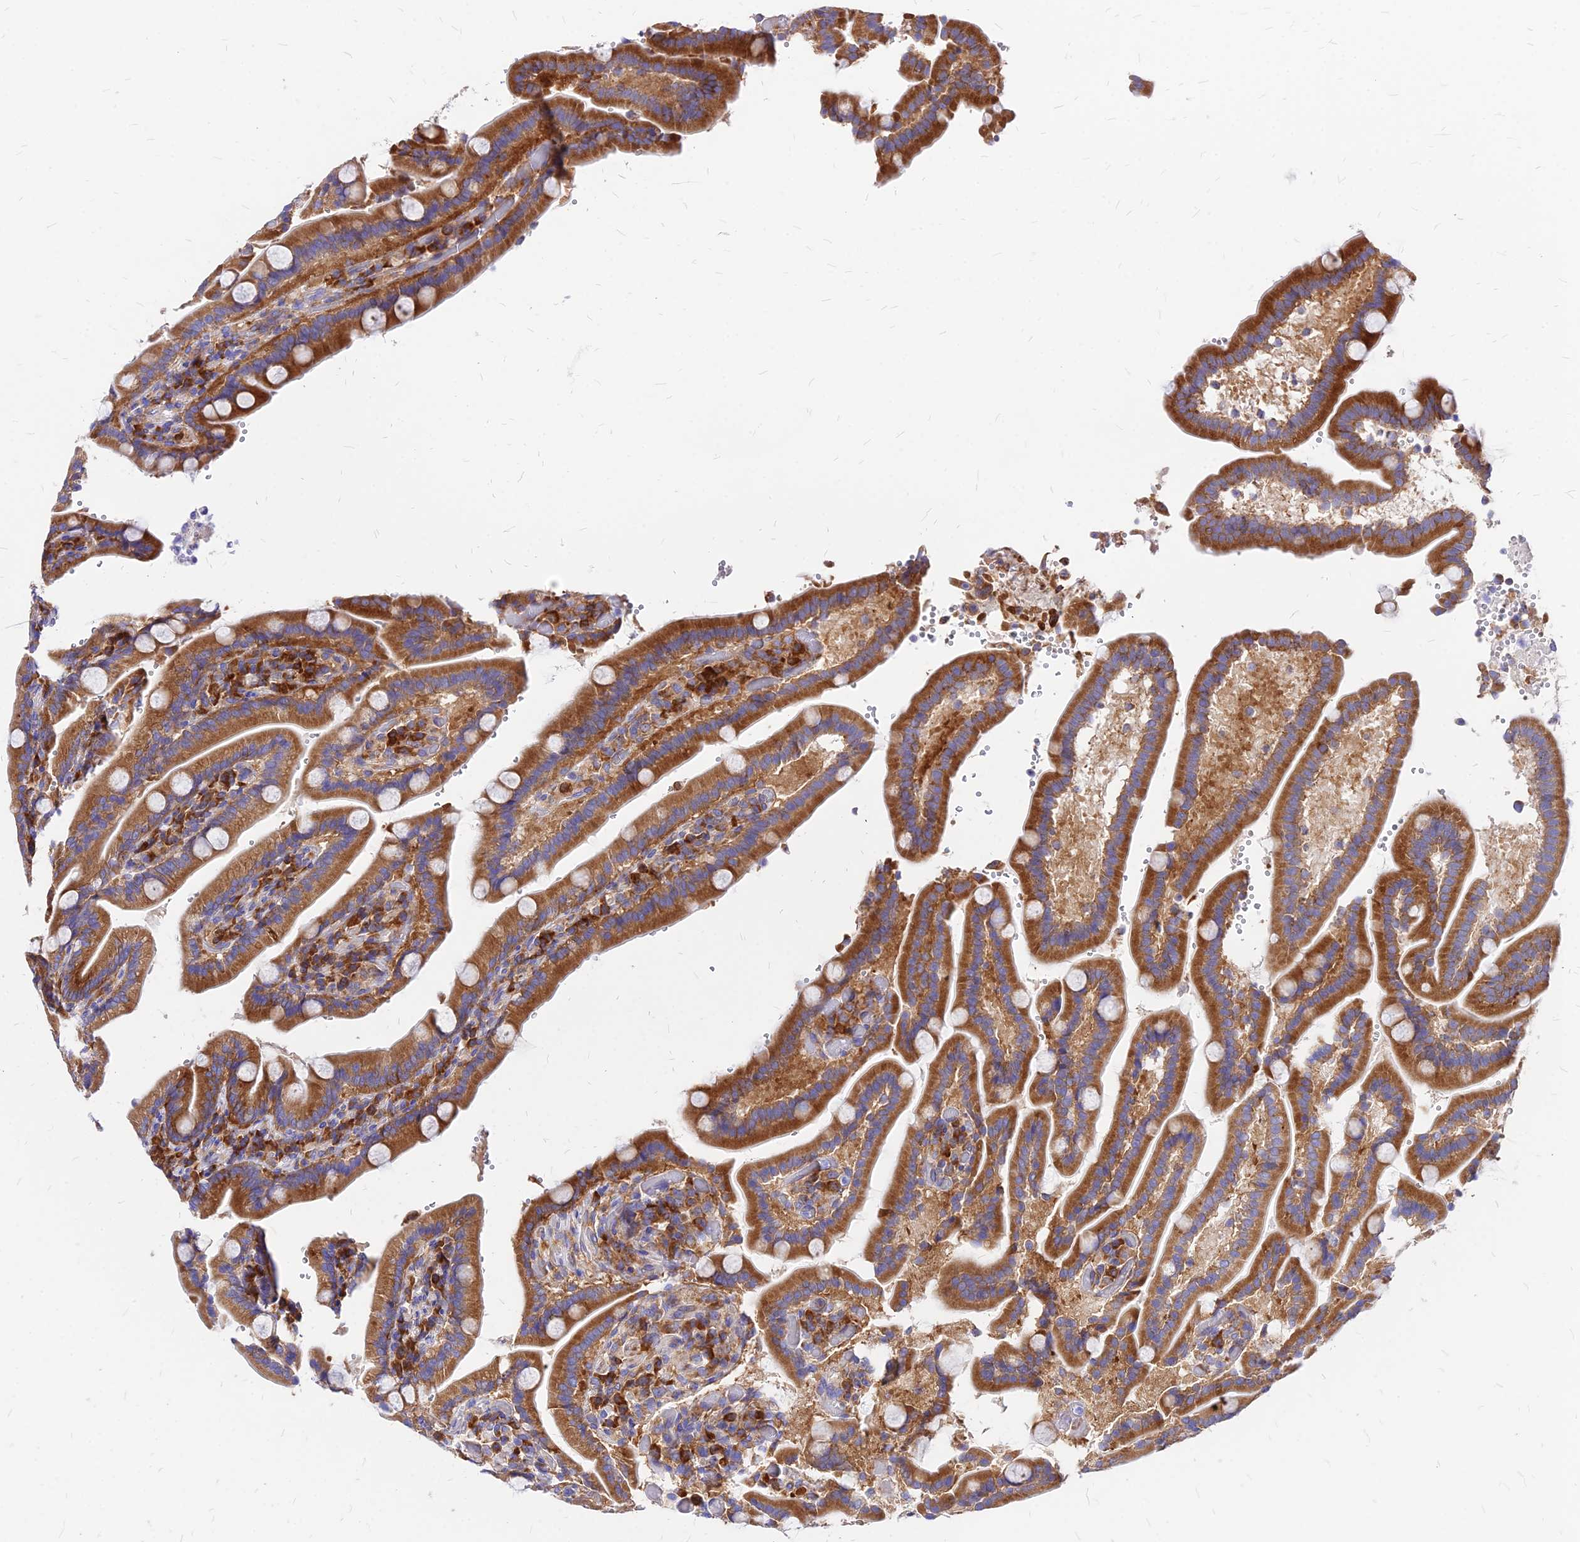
{"staining": {"intensity": "strong", "quantity": ">75%", "location": "cytoplasmic/membranous"}, "tissue": "duodenum", "cell_type": "Glandular cells", "image_type": "normal", "snomed": [{"axis": "morphology", "description": "Normal tissue, NOS"}, {"axis": "topography", "description": "Duodenum"}], "caption": "The immunohistochemical stain shows strong cytoplasmic/membranous positivity in glandular cells of normal duodenum. The protein is stained brown, and the nuclei are stained in blue (DAB (3,3'-diaminobenzidine) IHC with brightfield microscopy, high magnification).", "gene": "RPL19", "patient": {"sex": "female", "age": 62}}